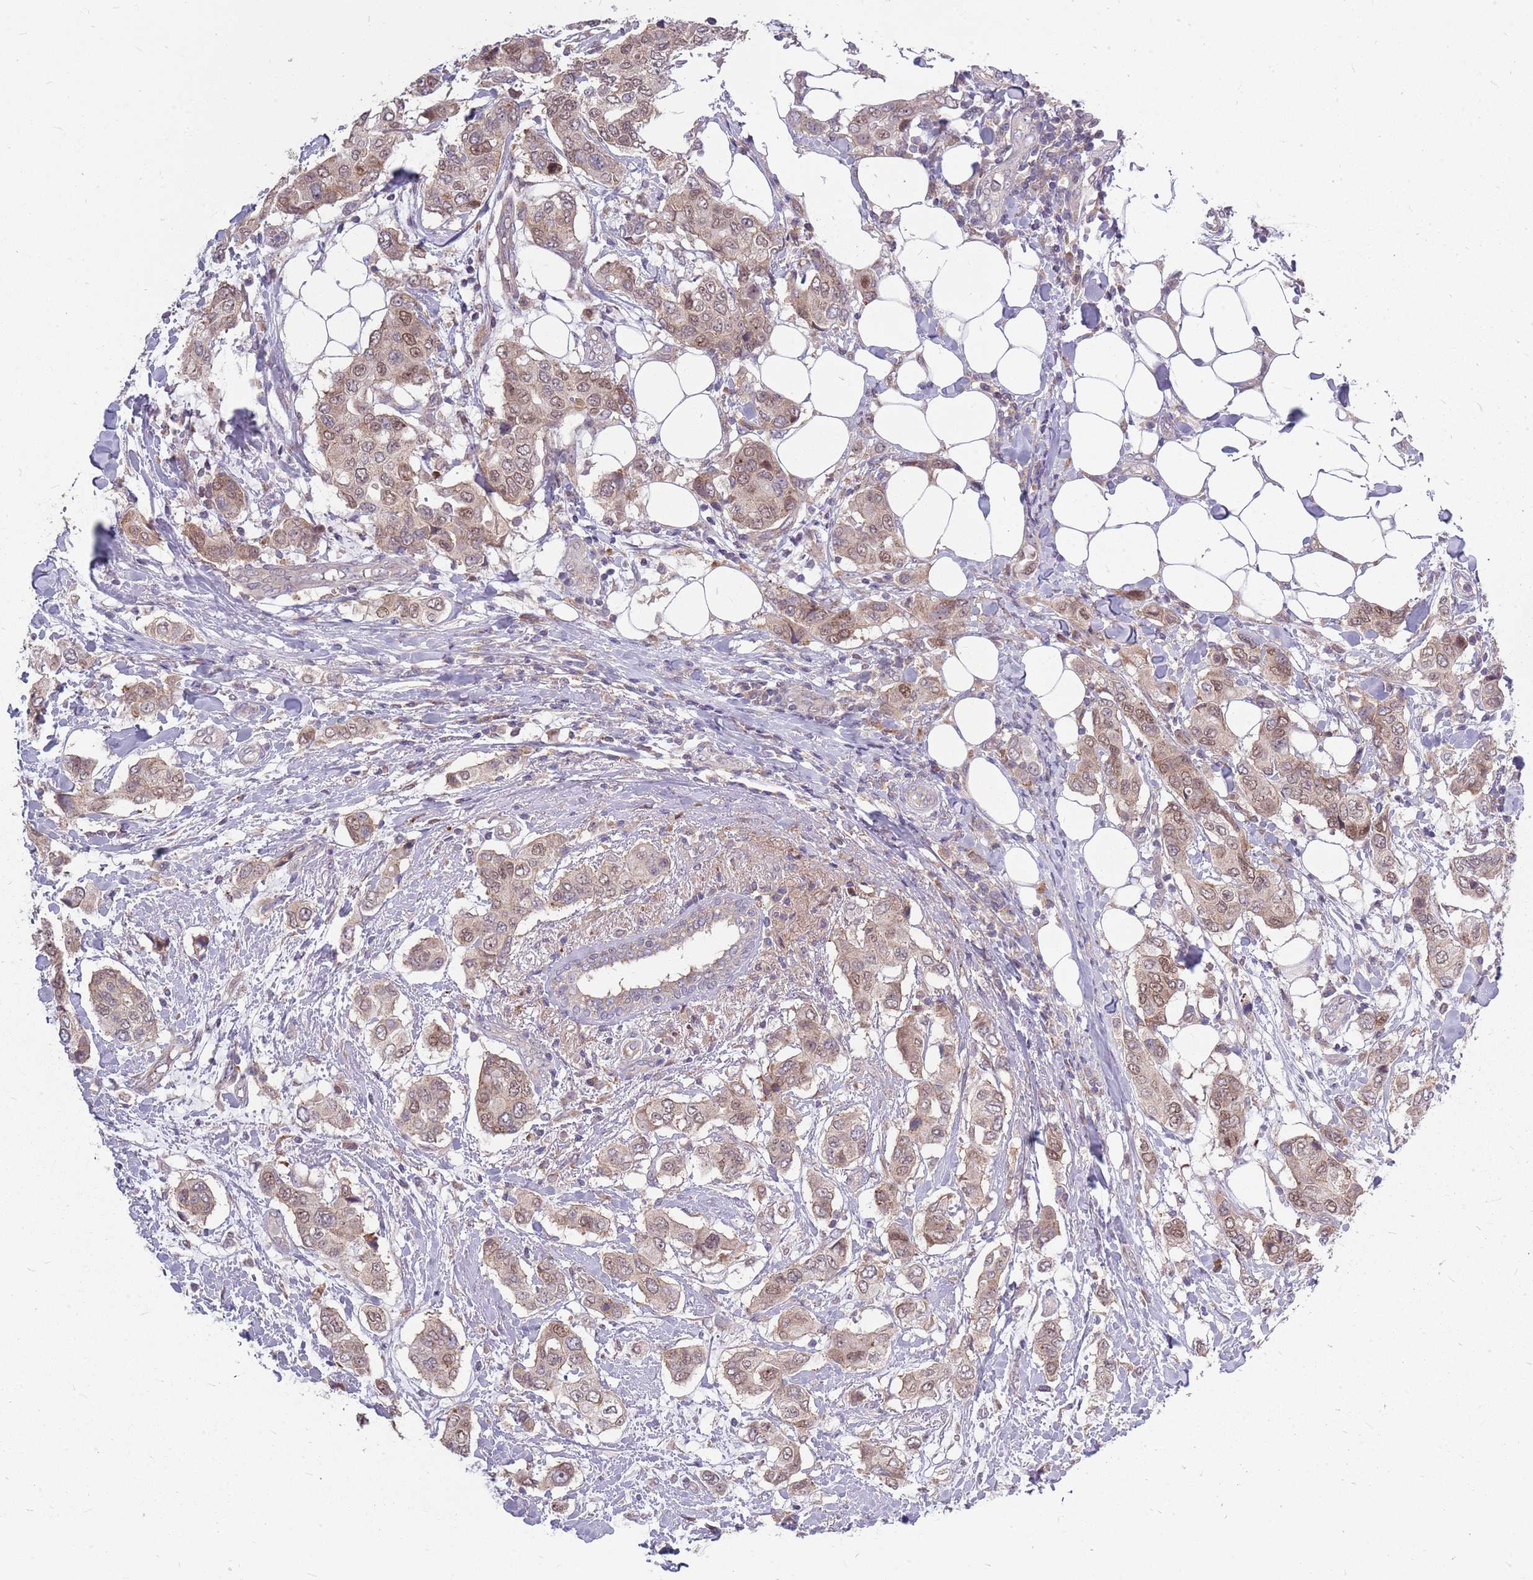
{"staining": {"intensity": "moderate", "quantity": ">75%", "location": "cytoplasmic/membranous,nuclear"}, "tissue": "breast cancer", "cell_type": "Tumor cells", "image_type": "cancer", "snomed": [{"axis": "morphology", "description": "Lobular carcinoma"}, {"axis": "topography", "description": "Breast"}], "caption": "Lobular carcinoma (breast) tissue shows moderate cytoplasmic/membranous and nuclear staining in approximately >75% of tumor cells (Stains: DAB (3,3'-diaminobenzidine) in brown, nuclei in blue, Microscopy: brightfield microscopy at high magnification).", "gene": "PPP1R27", "patient": {"sex": "female", "age": 51}}